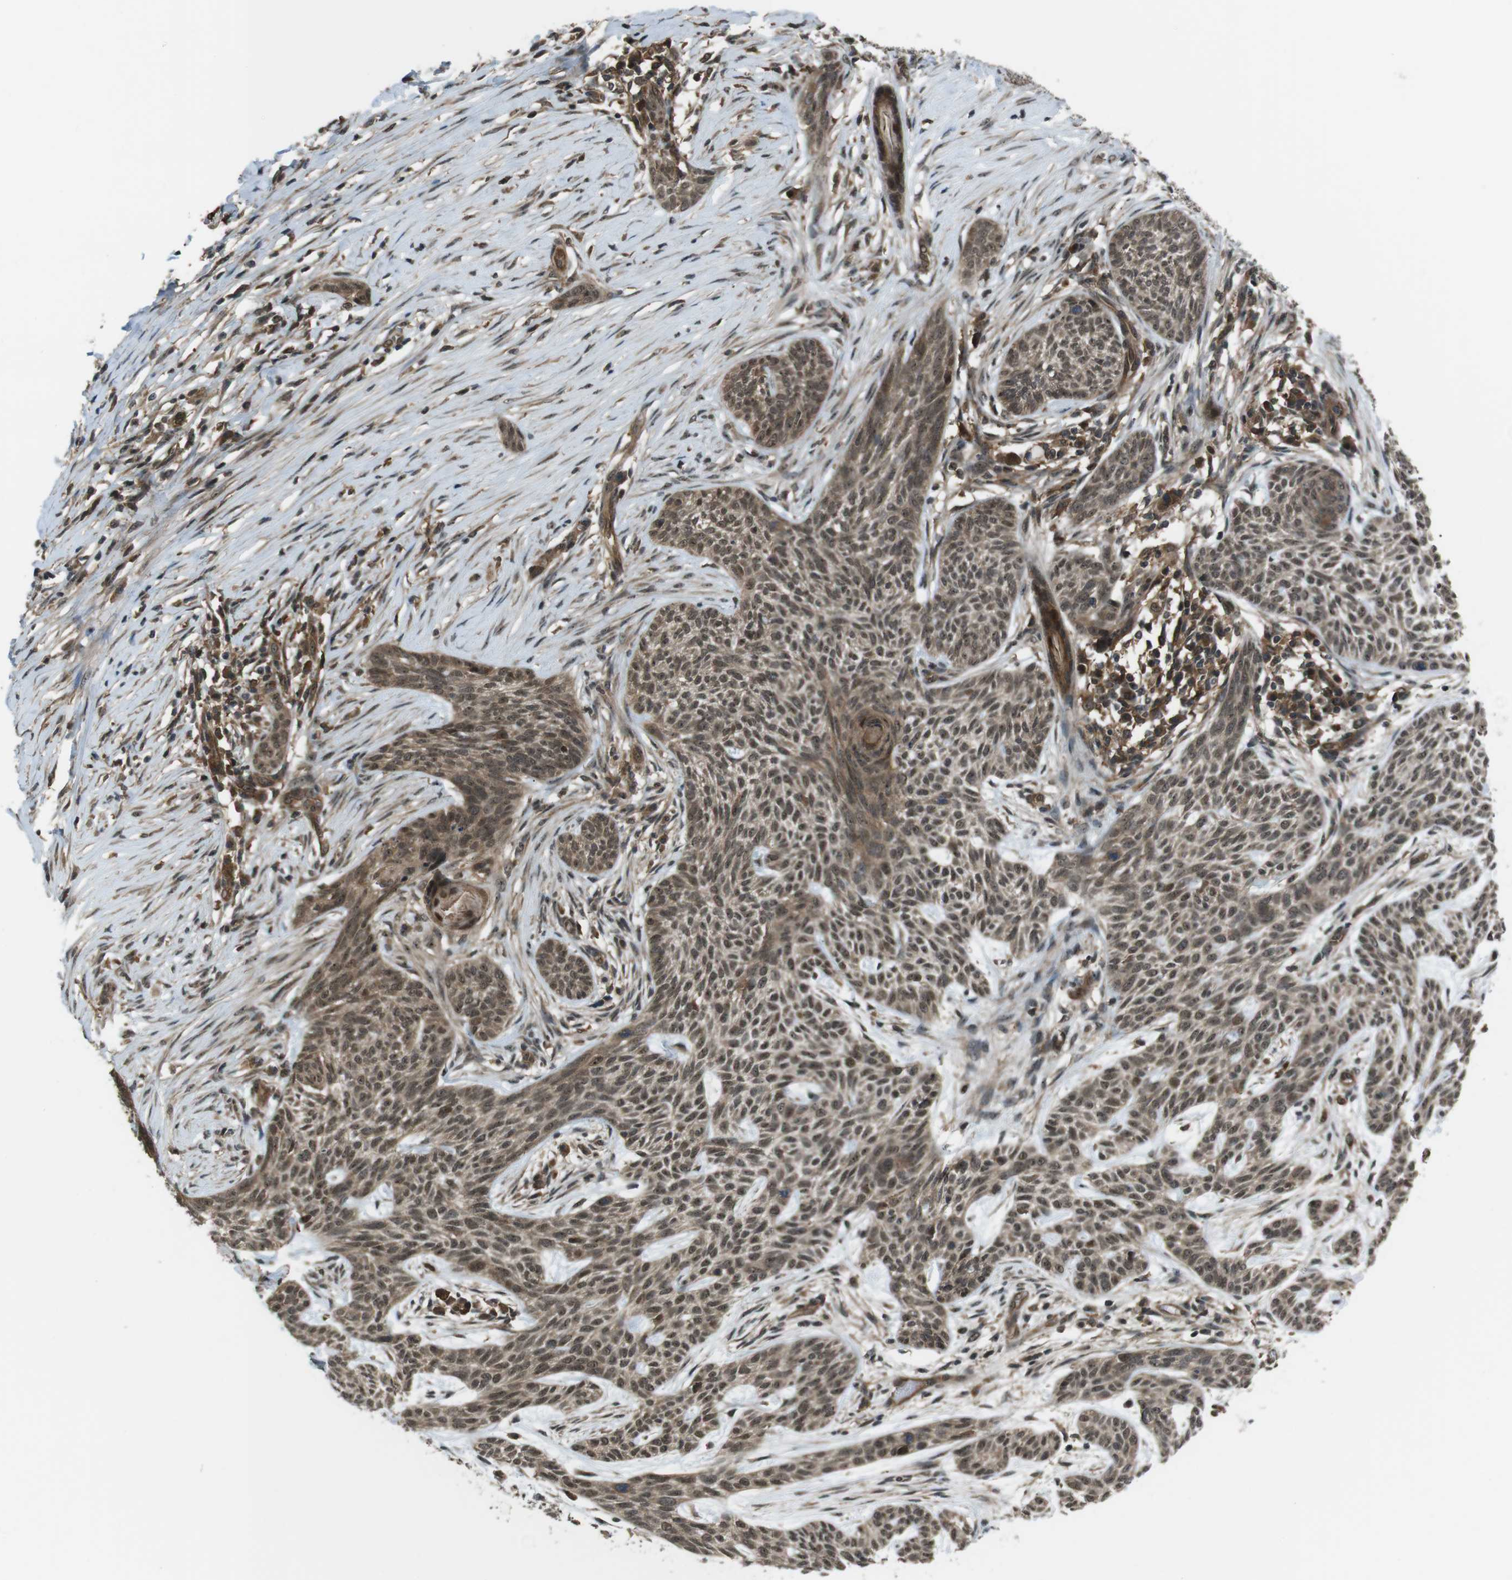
{"staining": {"intensity": "moderate", "quantity": ">75%", "location": "cytoplasmic/membranous,nuclear"}, "tissue": "skin cancer", "cell_type": "Tumor cells", "image_type": "cancer", "snomed": [{"axis": "morphology", "description": "Basal cell carcinoma"}, {"axis": "topography", "description": "Skin"}], "caption": "Protein analysis of basal cell carcinoma (skin) tissue demonstrates moderate cytoplasmic/membranous and nuclear positivity in about >75% of tumor cells. The staining was performed using DAB, with brown indicating positive protein expression. Nuclei are stained blue with hematoxylin.", "gene": "TIAM2", "patient": {"sex": "female", "age": 59}}